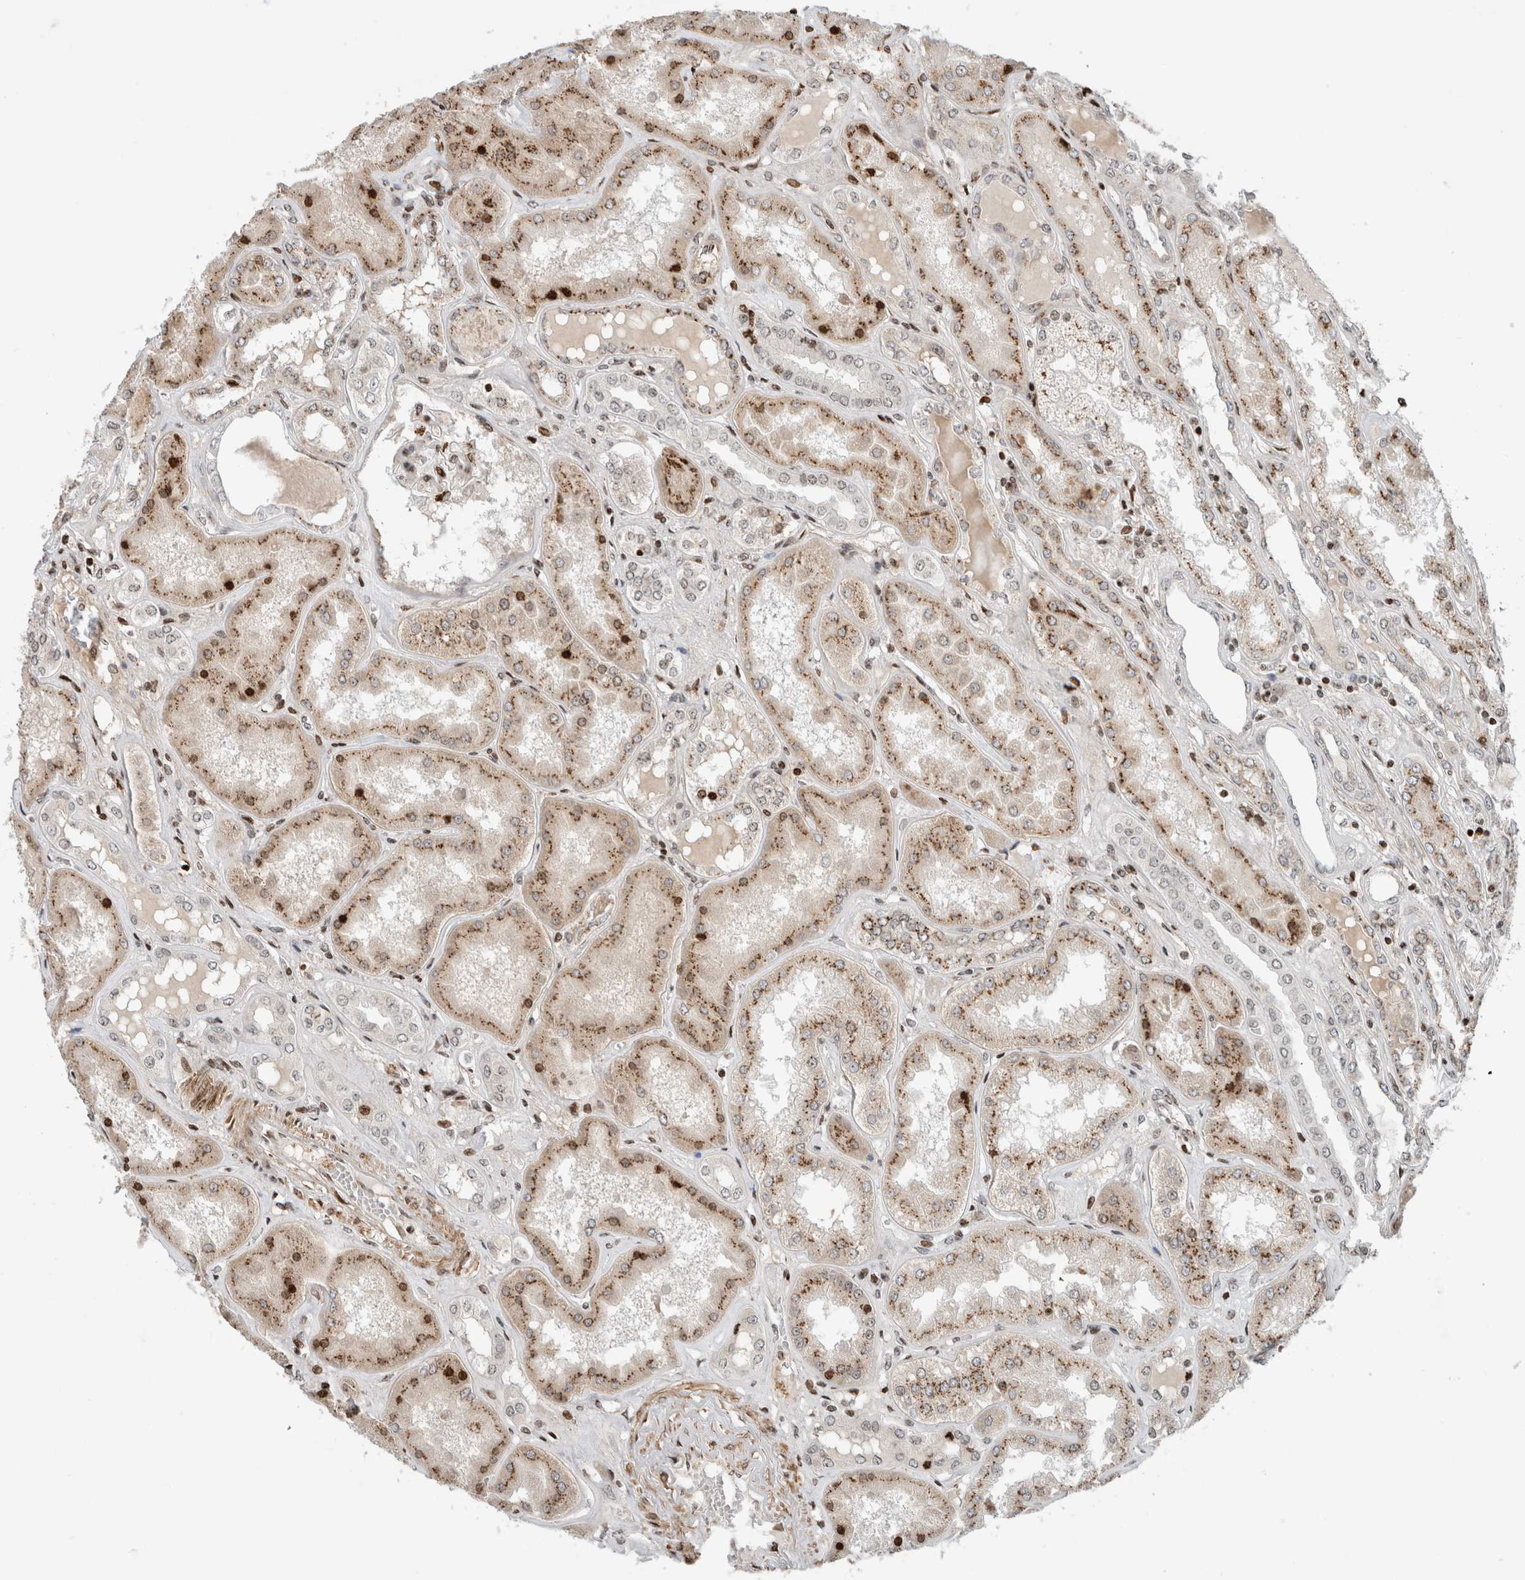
{"staining": {"intensity": "moderate", "quantity": "25%-75%", "location": "nuclear"}, "tissue": "kidney", "cell_type": "Cells in glomeruli", "image_type": "normal", "snomed": [{"axis": "morphology", "description": "Normal tissue, NOS"}, {"axis": "topography", "description": "Kidney"}], "caption": "This image displays immunohistochemistry staining of normal human kidney, with medium moderate nuclear positivity in about 25%-75% of cells in glomeruli.", "gene": "GINS4", "patient": {"sex": "female", "age": 56}}